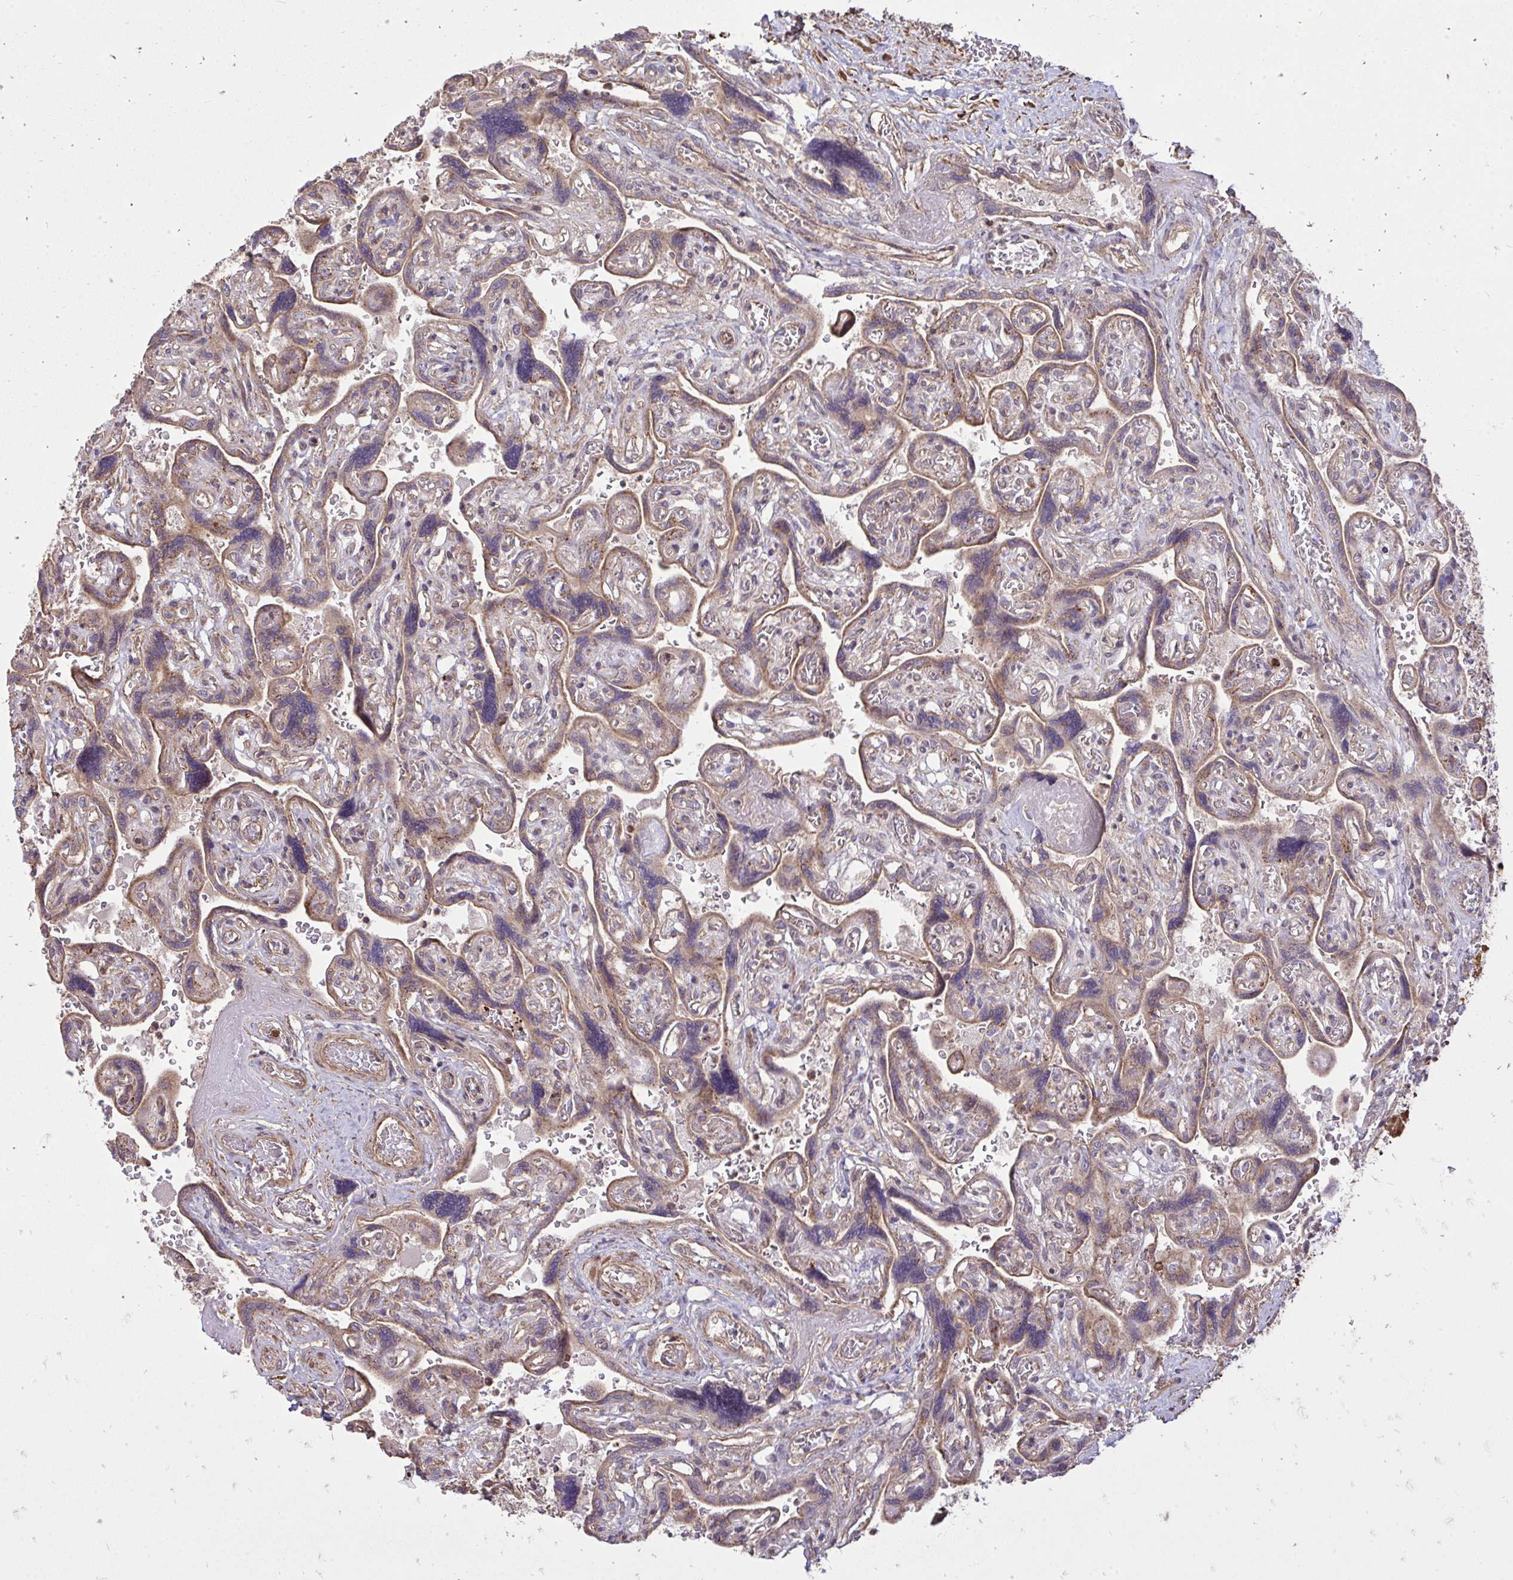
{"staining": {"intensity": "weak", "quantity": "<25%", "location": "nuclear"}, "tissue": "placenta", "cell_type": "Decidual cells", "image_type": "normal", "snomed": [{"axis": "morphology", "description": "Normal tissue, NOS"}, {"axis": "topography", "description": "Placenta"}], "caption": "Placenta was stained to show a protein in brown. There is no significant staining in decidual cells. (Brightfield microscopy of DAB immunohistochemistry (IHC) at high magnification).", "gene": "SLC7A5", "patient": {"sex": "female", "age": 32}}